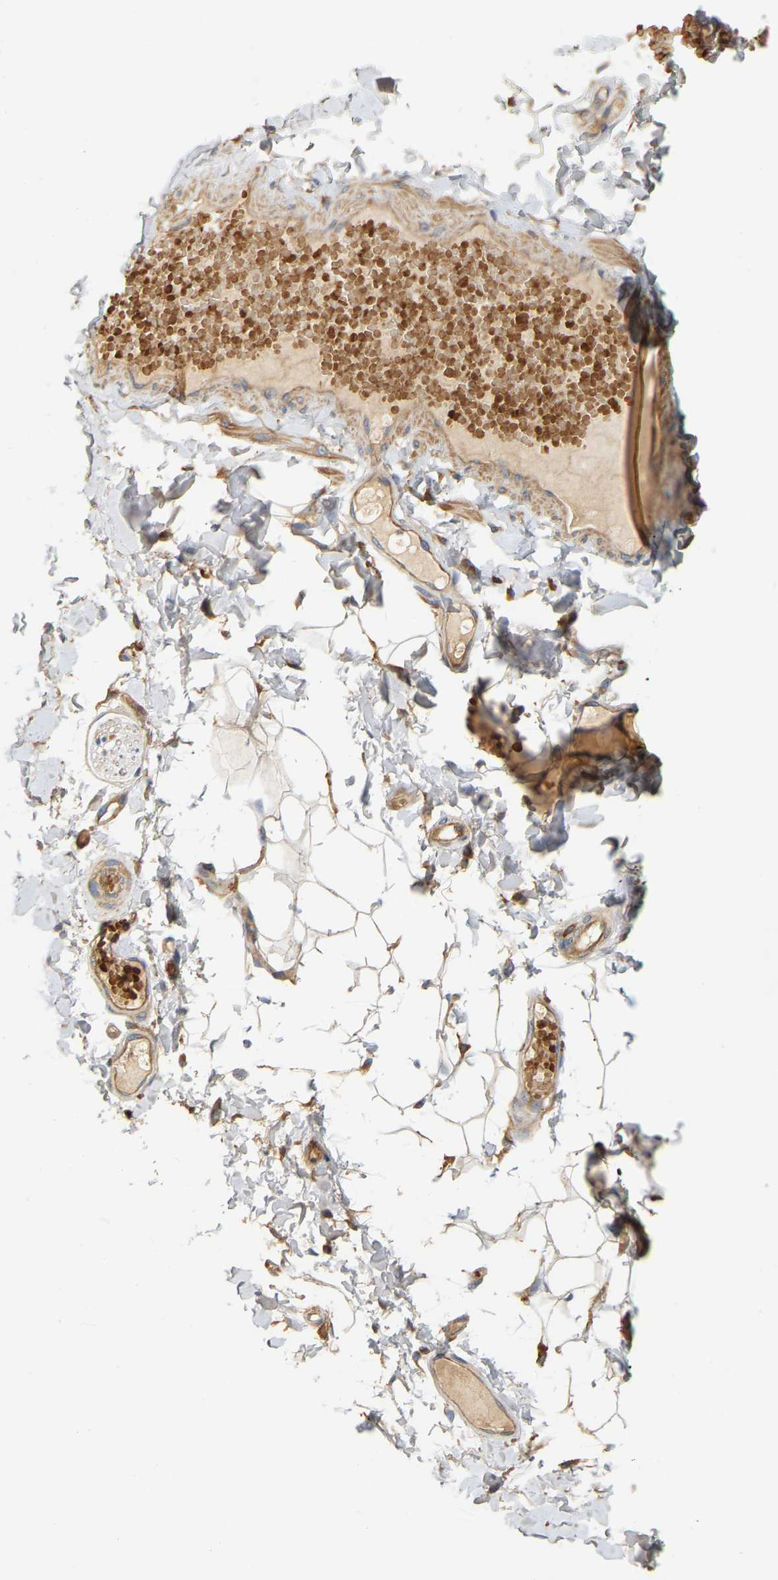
{"staining": {"intensity": "weak", "quantity": "25%-75%", "location": "cytoplasmic/membranous"}, "tissue": "adipose tissue", "cell_type": "Adipocytes", "image_type": "normal", "snomed": [{"axis": "morphology", "description": "Normal tissue, NOS"}, {"axis": "topography", "description": "Adipose tissue"}, {"axis": "topography", "description": "Vascular tissue"}, {"axis": "topography", "description": "Peripheral nerve tissue"}], "caption": "Immunohistochemistry staining of normal adipose tissue, which shows low levels of weak cytoplasmic/membranous positivity in approximately 25%-75% of adipocytes indicating weak cytoplasmic/membranous protein expression. The staining was performed using DAB (brown) for protein detection and nuclei were counterstained in hematoxylin (blue).", "gene": "AKAP13", "patient": {"sex": "male", "age": 25}}